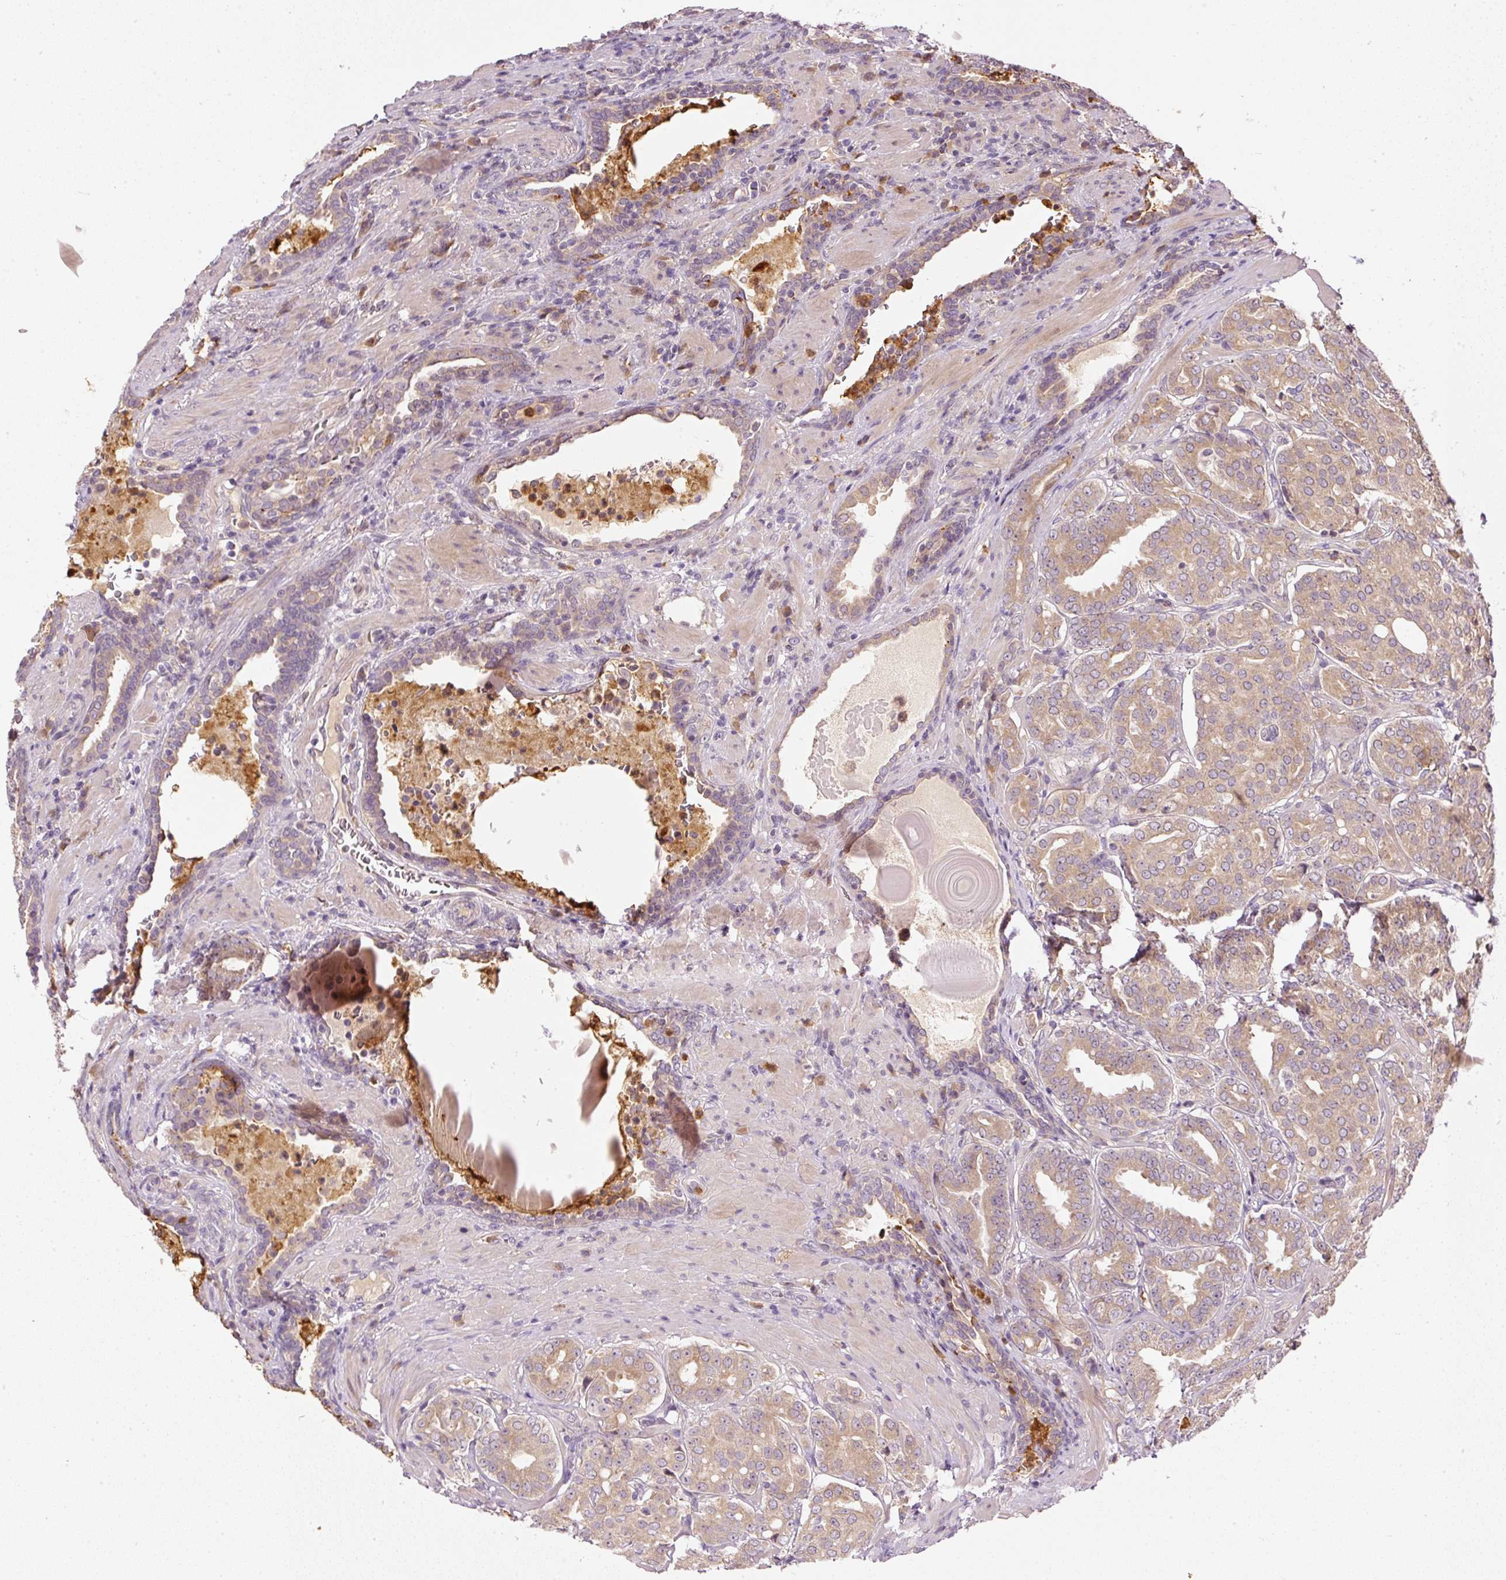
{"staining": {"intensity": "weak", "quantity": ">75%", "location": "cytoplasmic/membranous"}, "tissue": "prostate cancer", "cell_type": "Tumor cells", "image_type": "cancer", "snomed": [{"axis": "morphology", "description": "Adenocarcinoma, High grade"}, {"axis": "topography", "description": "Prostate"}], "caption": "High-grade adenocarcinoma (prostate) stained for a protein displays weak cytoplasmic/membranous positivity in tumor cells.", "gene": "CTTNBP2", "patient": {"sex": "male", "age": 68}}